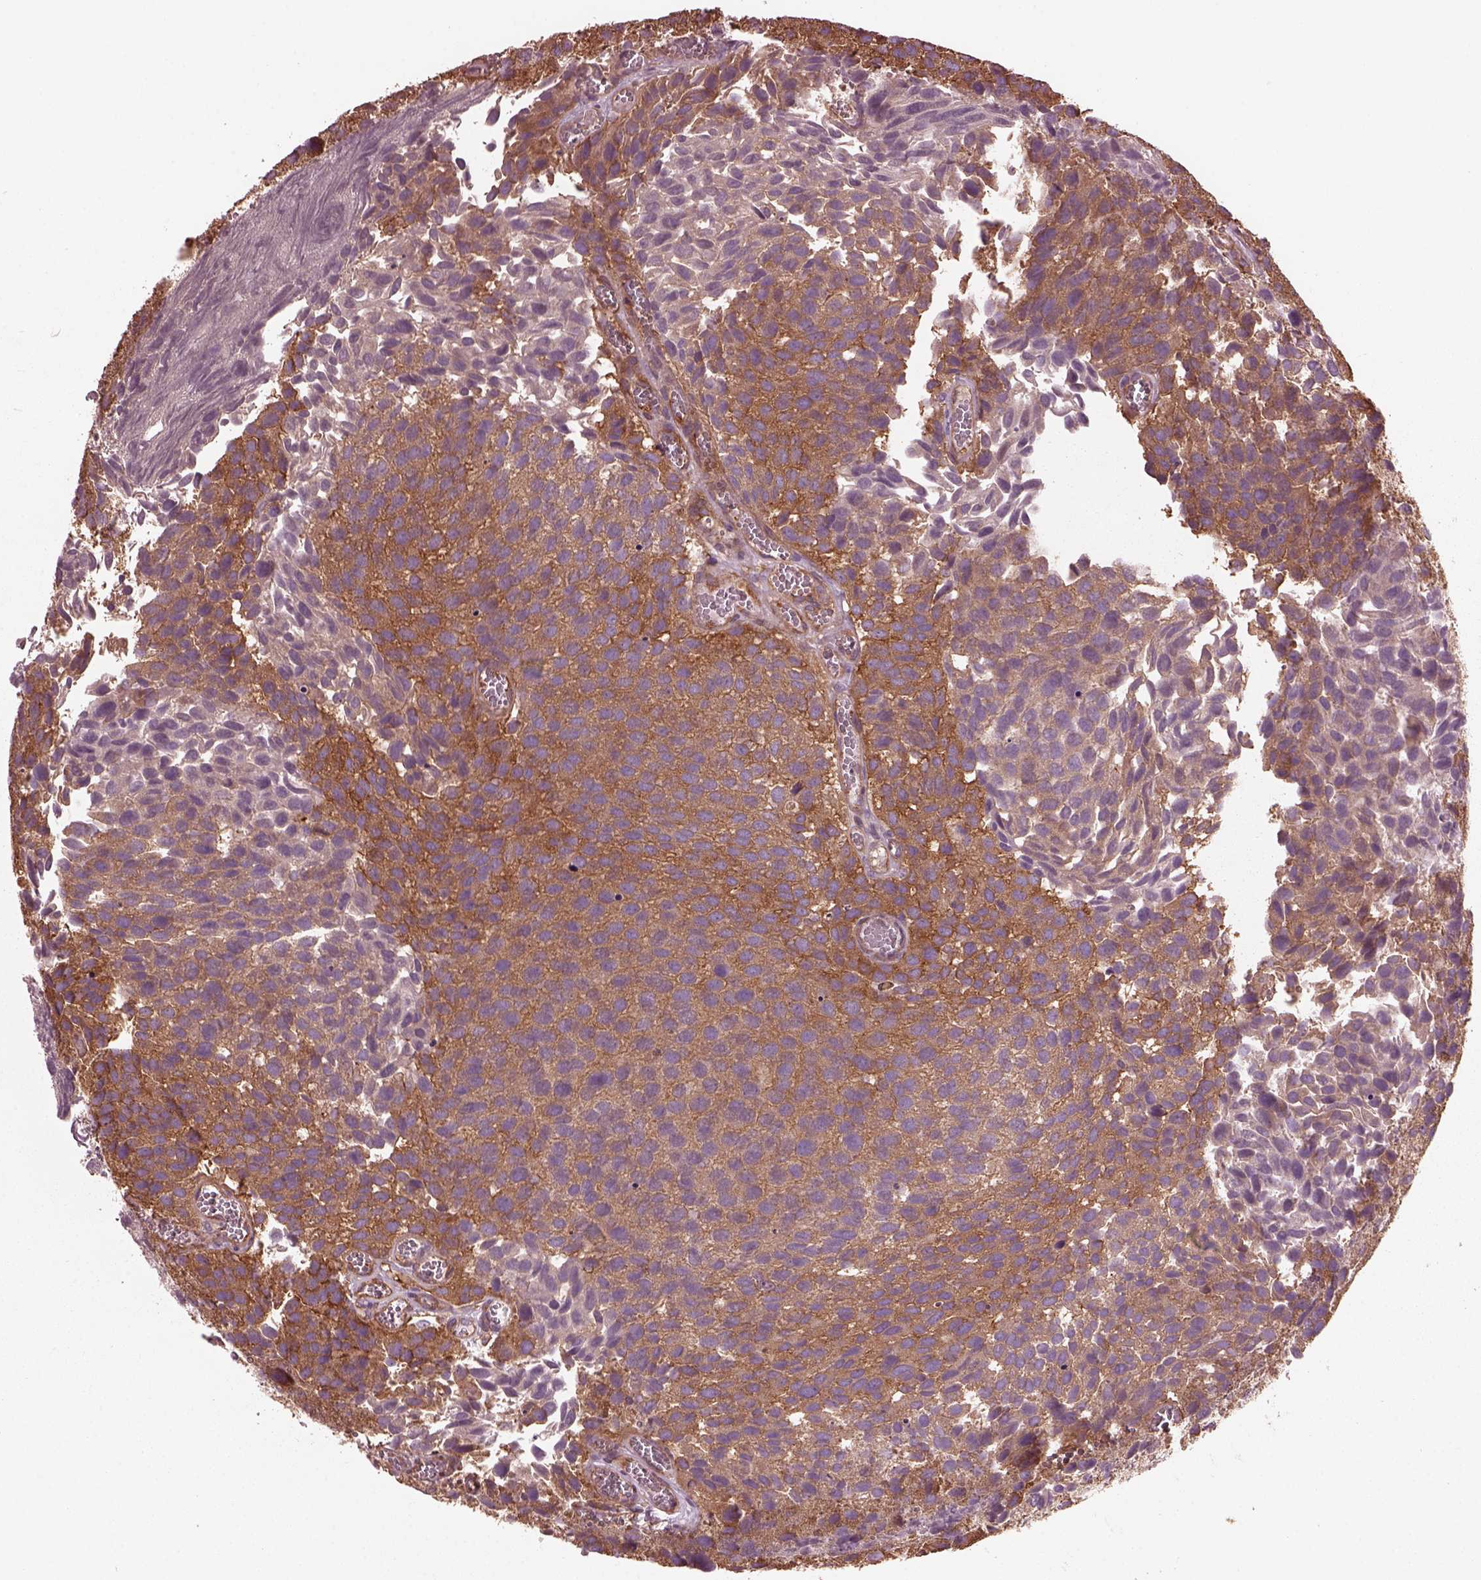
{"staining": {"intensity": "strong", "quantity": "<25%", "location": "cytoplasmic/membranous"}, "tissue": "urothelial cancer", "cell_type": "Tumor cells", "image_type": "cancer", "snomed": [{"axis": "morphology", "description": "Urothelial carcinoma, Low grade"}, {"axis": "topography", "description": "Urinary bladder"}], "caption": "Urothelial cancer was stained to show a protein in brown. There is medium levels of strong cytoplasmic/membranous positivity in approximately <25% of tumor cells.", "gene": "MYL6", "patient": {"sex": "female", "age": 69}}